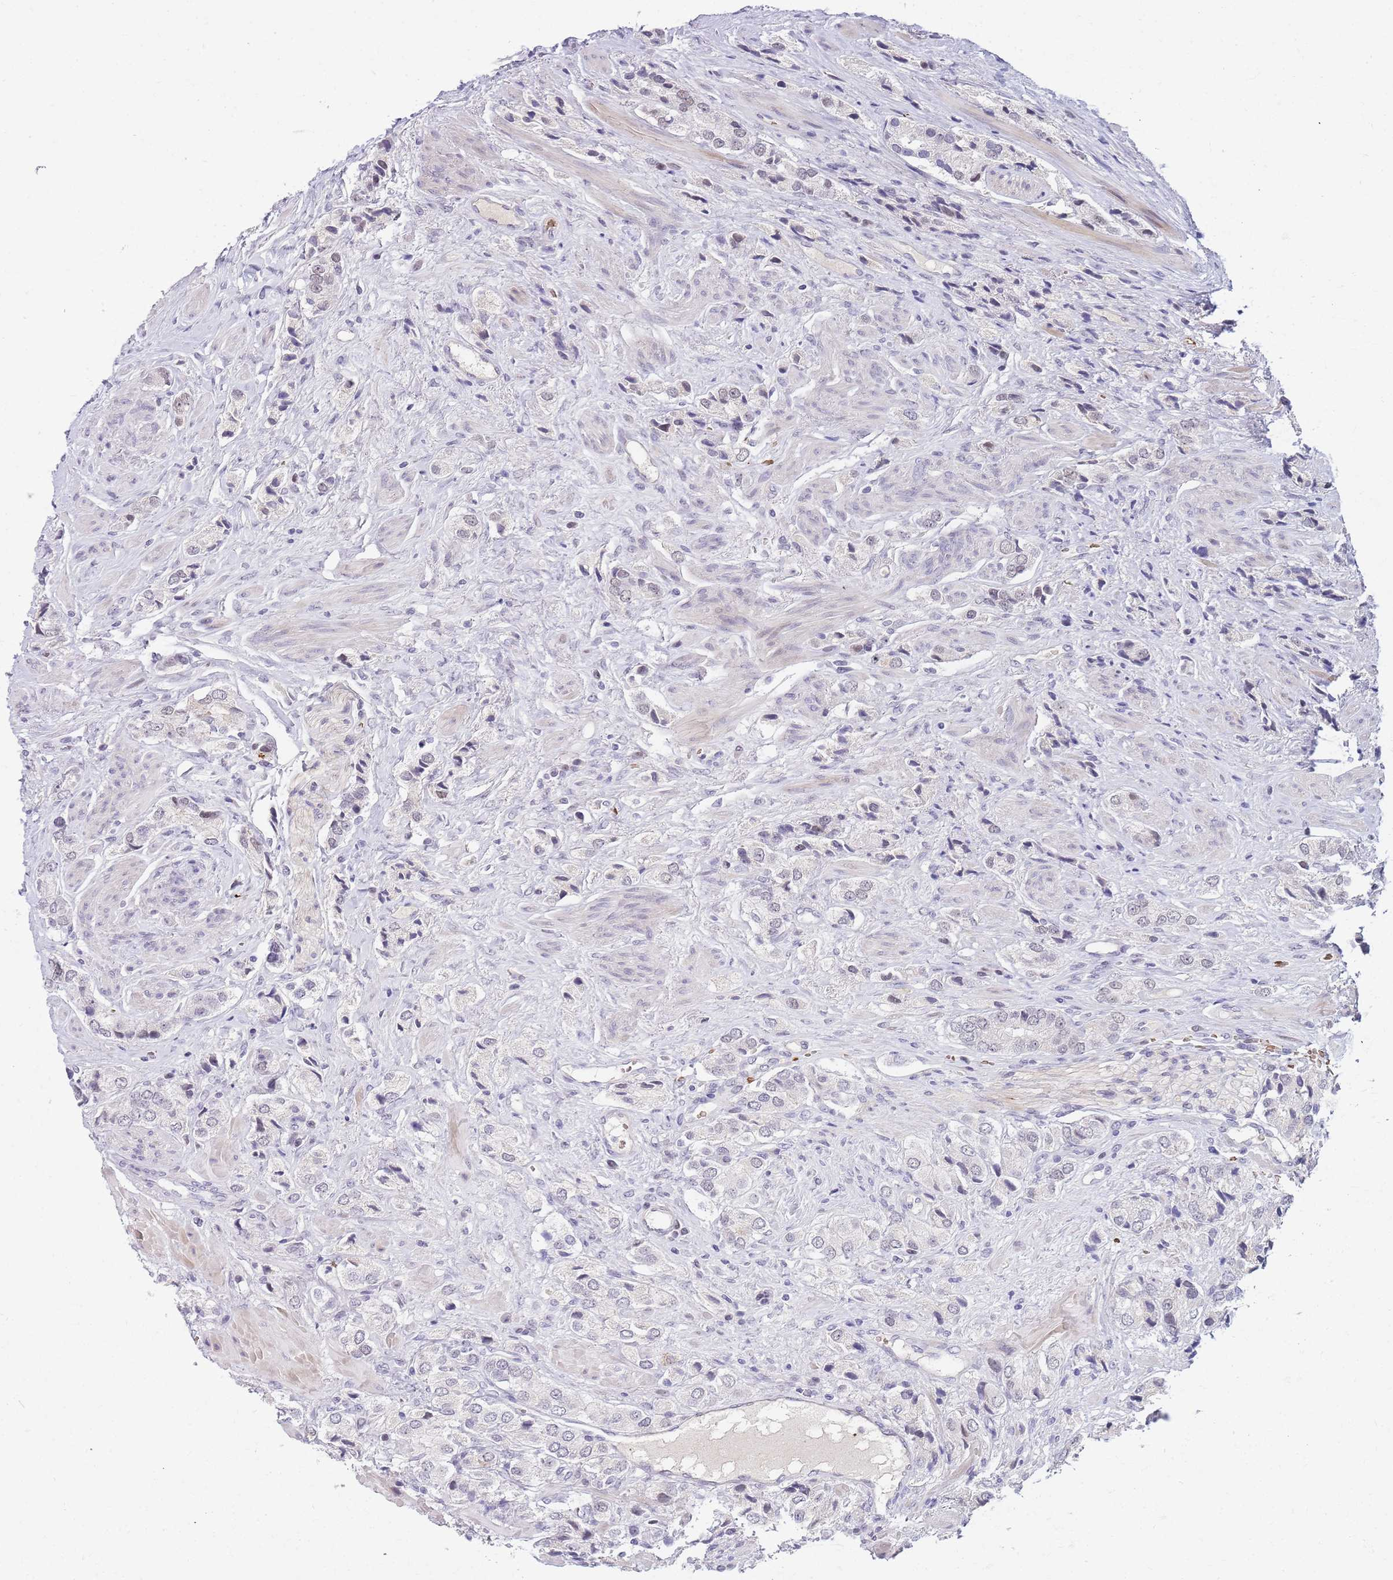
{"staining": {"intensity": "weak", "quantity": "<25%", "location": "nuclear"}, "tissue": "prostate cancer", "cell_type": "Tumor cells", "image_type": "cancer", "snomed": [{"axis": "morphology", "description": "Adenocarcinoma, High grade"}, {"axis": "topography", "description": "Prostate and seminal vesicle, NOS"}], "caption": "Prostate cancer (adenocarcinoma (high-grade)) stained for a protein using IHC exhibits no expression tumor cells.", "gene": "LYPD6B", "patient": {"sex": "male", "age": 64}}